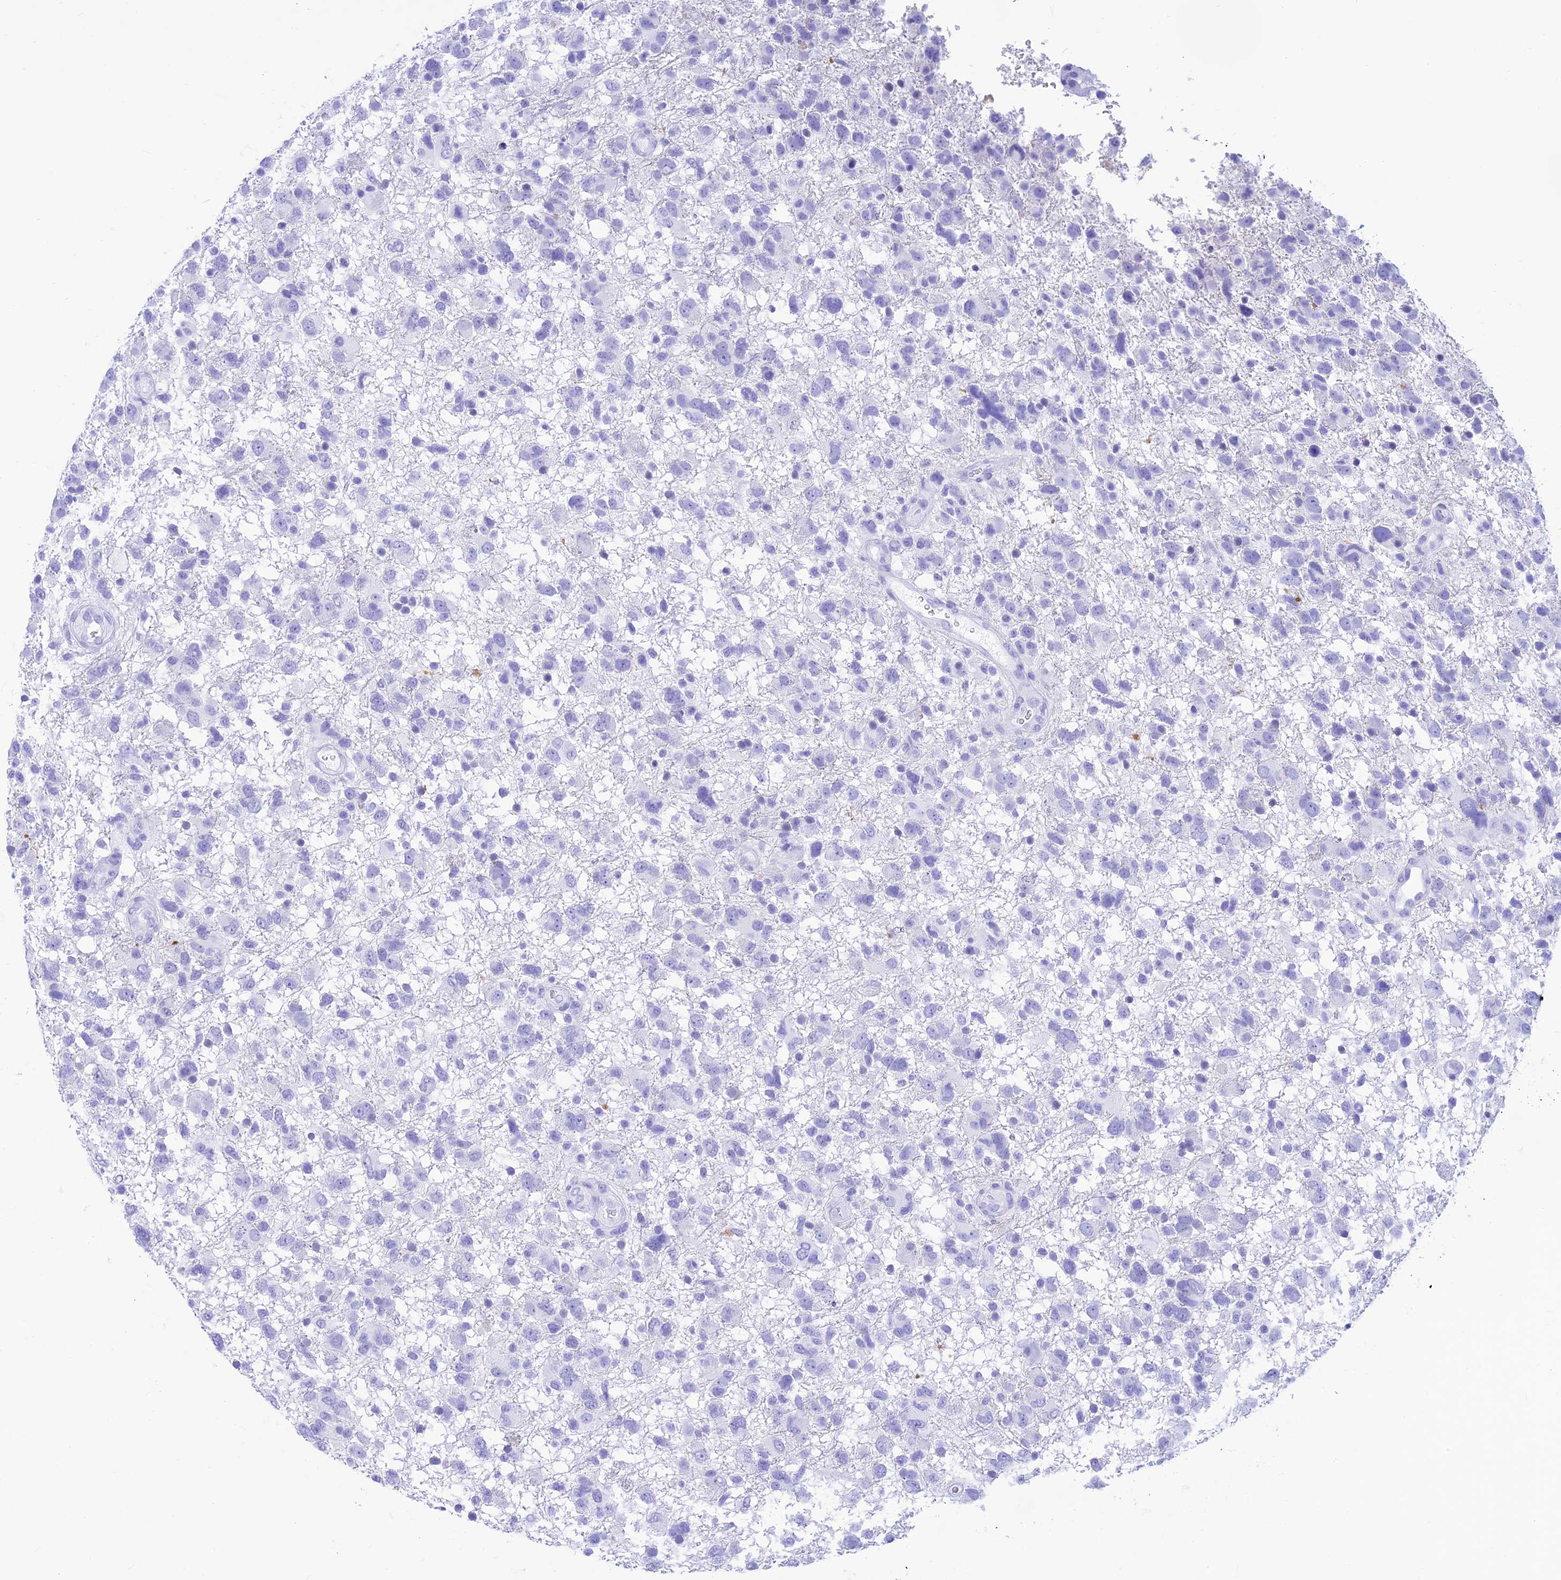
{"staining": {"intensity": "negative", "quantity": "none", "location": "none"}, "tissue": "glioma", "cell_type": "Tumor cells", "image_type": "cancer", "snomed": [{"axis": "morphology", "description": "Glioma, malignant, High grade"}, {"axis": "topography", "description": "Brain"}], "caption": "IHC of malignant glioma (high-grade) reveals no expression in tumor cells.", "gene": "PRNP", "patient": {"sex": "male", "age": 61}}